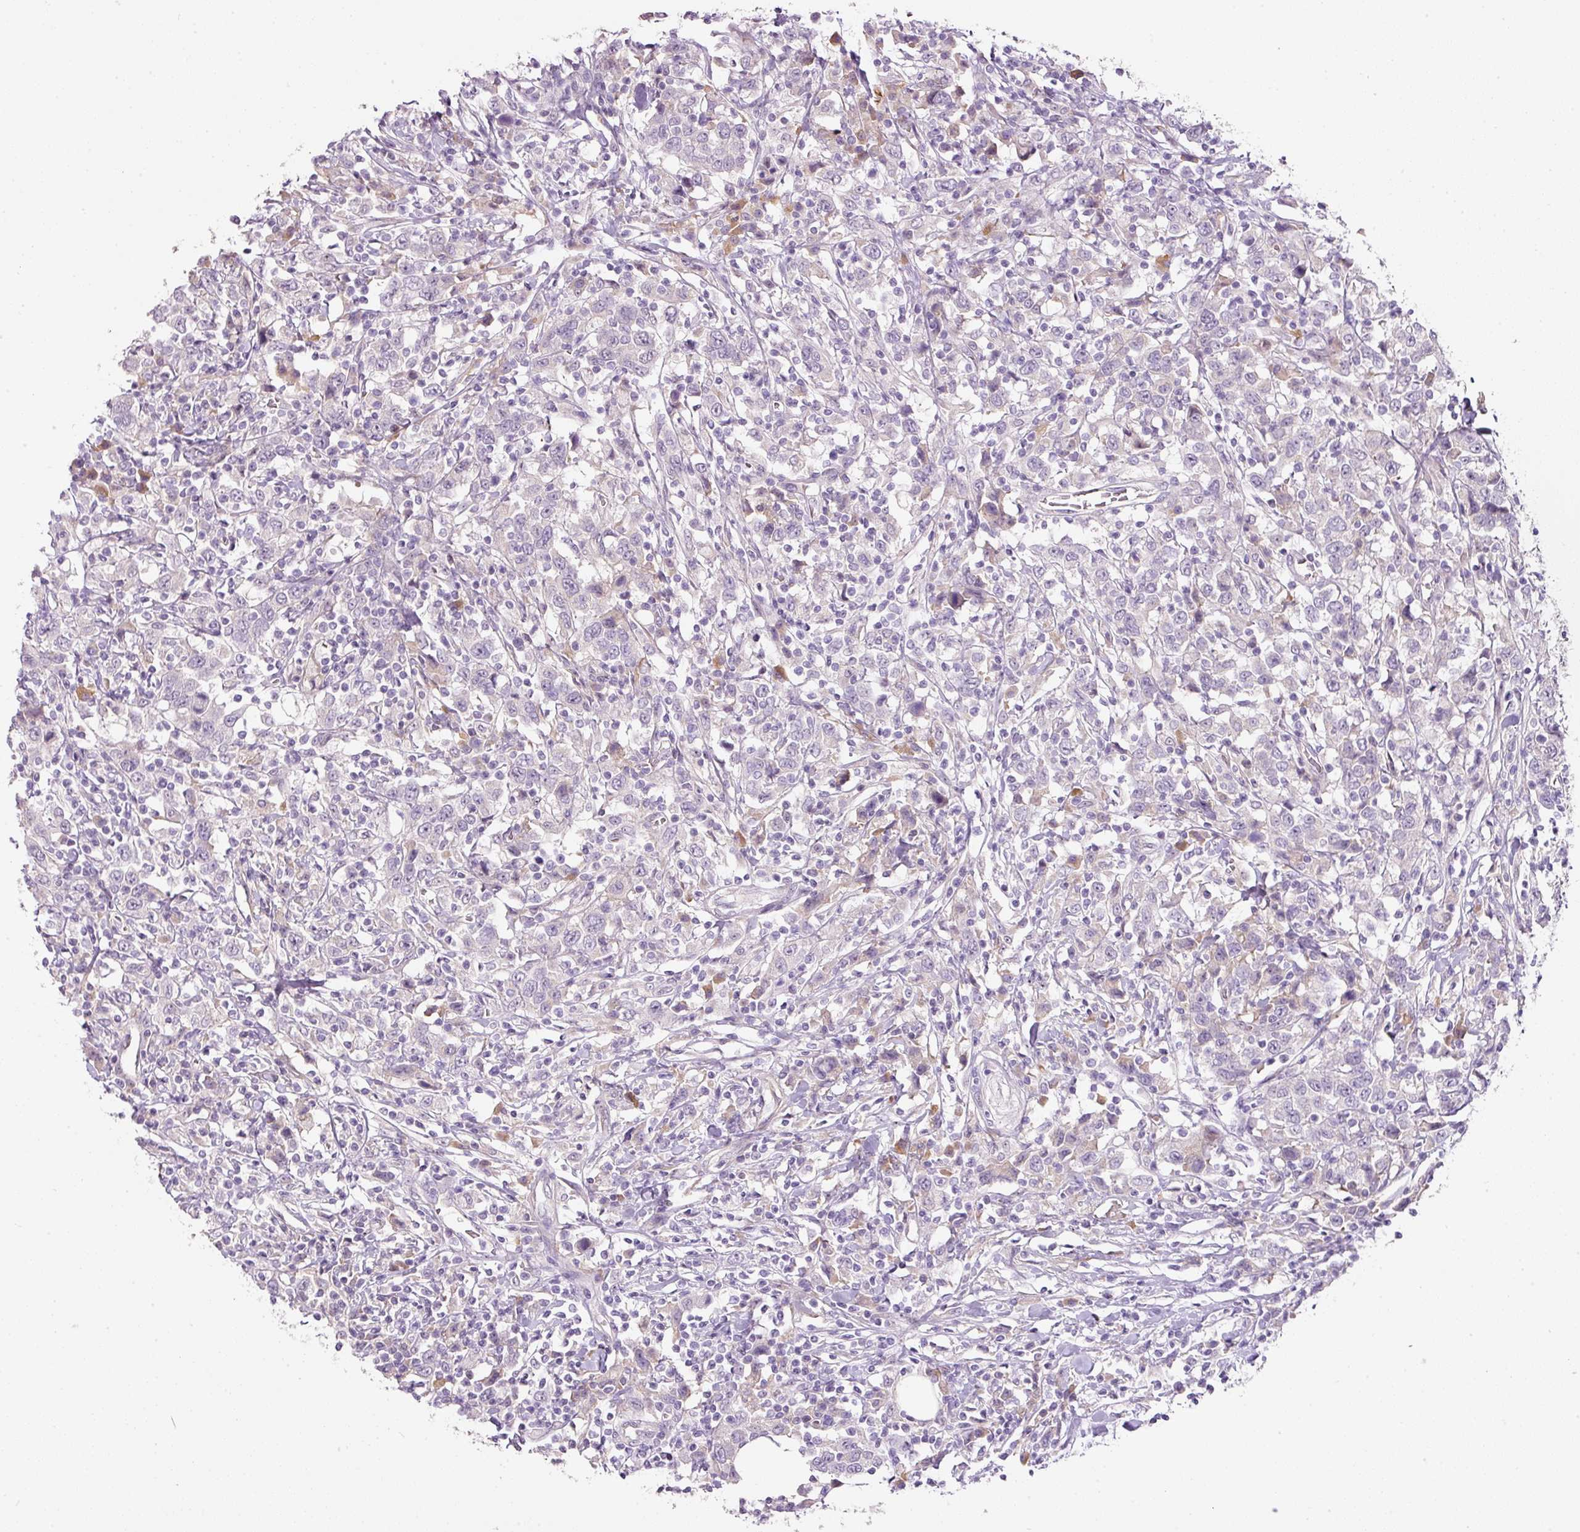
{"staining": {"intensity": "negative", "quantity": "none", "location": "none"}, "tissue": "urothelial cancer", "cell_type": "Tumor cells", "image_type": "cancer", "snomed": [{"axis": "morphology", "description": "Urothelial carcinoma, High grade"}, {"axis": "topography", "description": "Urinary bladder"}], "caption": "The immunohistochemistry (IHC) micrograph has no significant positivity in tumor cells of urothelial cancer tissue.", "gene": "TMEM37", "patient": {"sex": "male", "age": 61}}